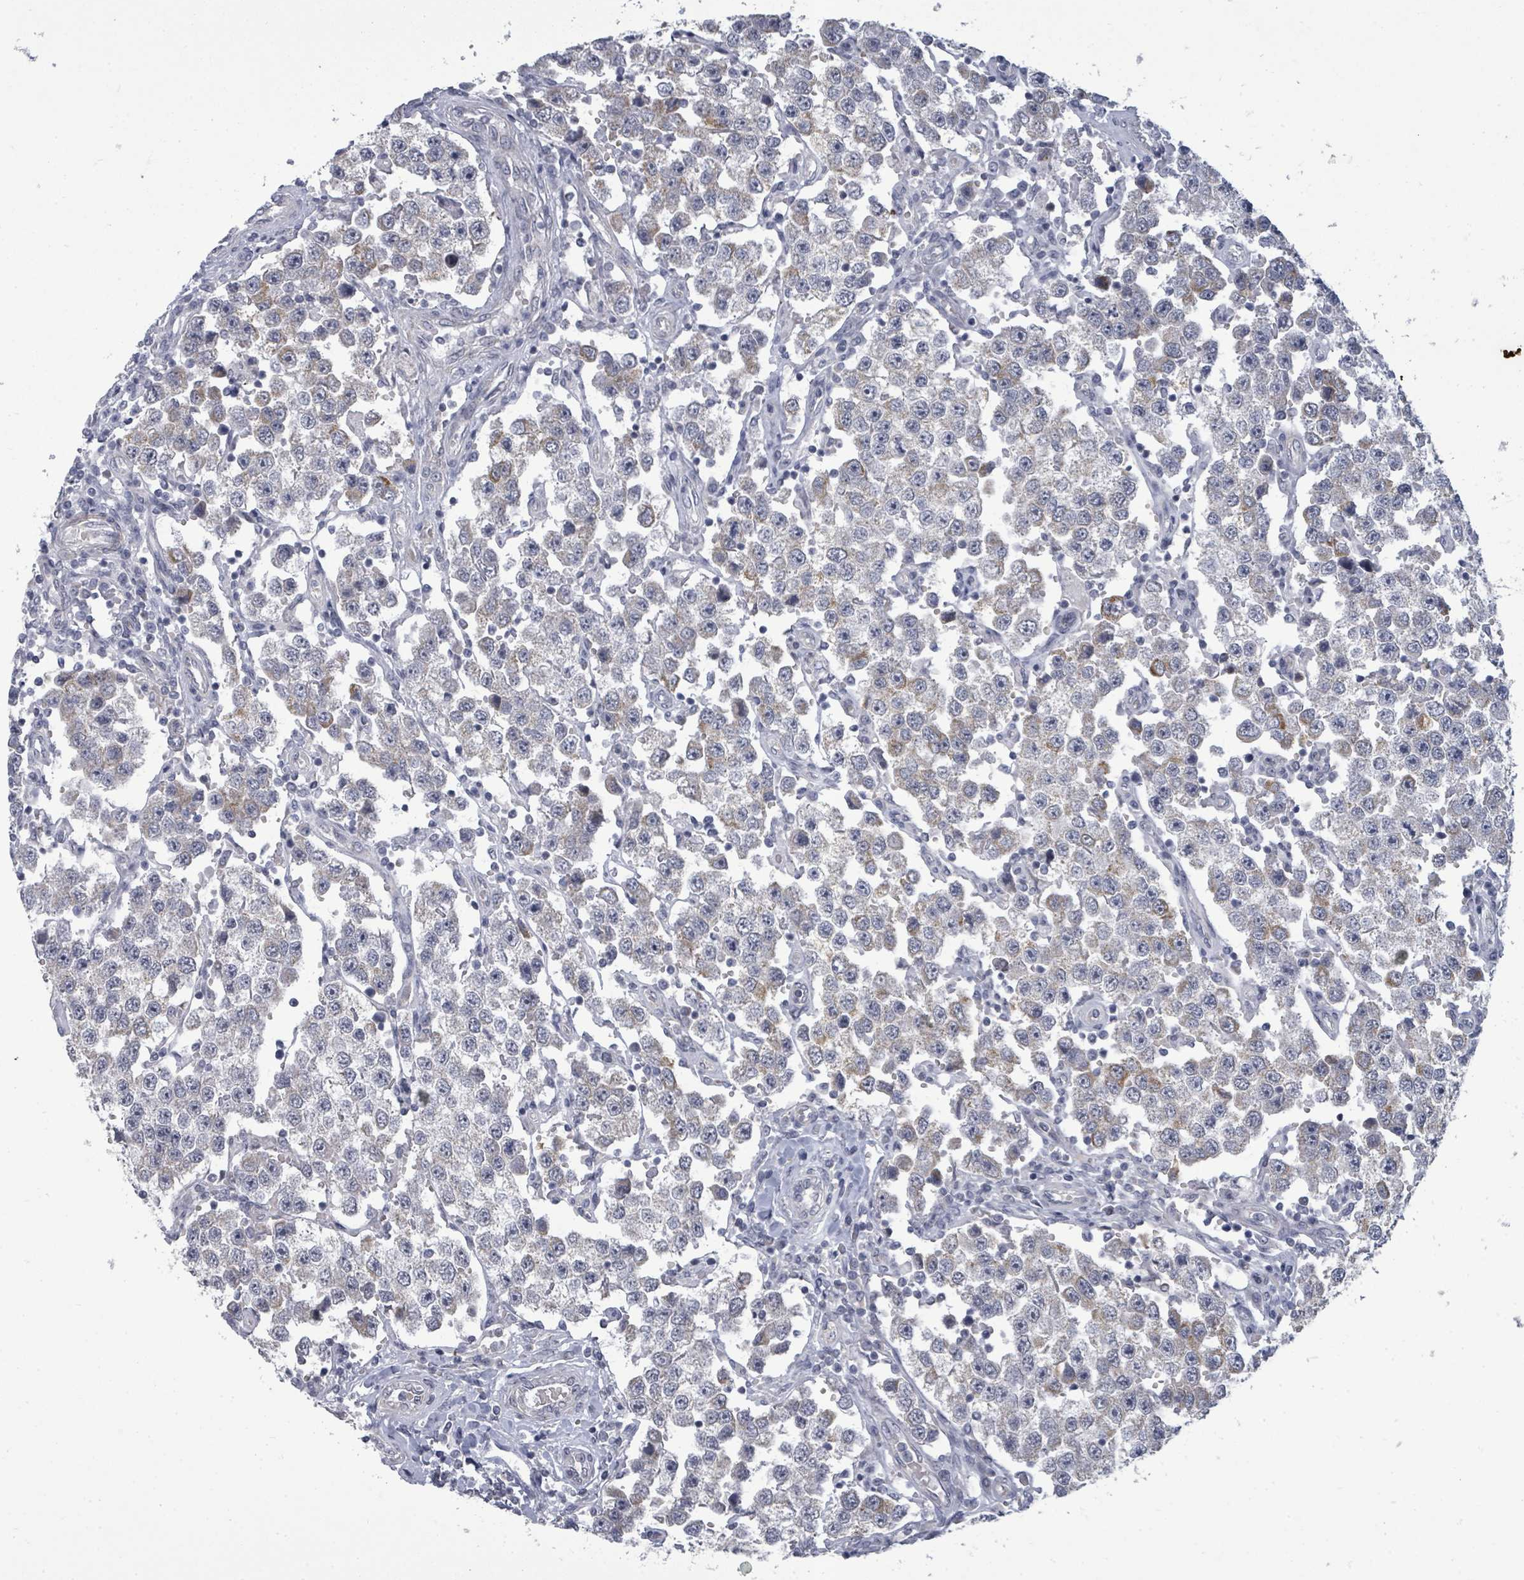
{"staining": {"intensity": "weak", "quantity": "<25%", "location": "cytoplasmic/membranous"}, "tissue": "testis cancer", "cell_type": "Tumor cells", "image_type": "cancer", "snomed": [{"axis": "morphology", "description": "Seminoma, NOS"}, {"axis": "topography", "description": "Testis"}], "caption": "High power microscopy photomicrograph of an IHC photomicrograph of testis cancer (seminoma), revealing no significant expression in tumor cells. The staining was performed using DAB to visualize the protein expression in brown, while the nuclei were stained in blue with hematoxylin (Magnification: 20x).", "gene": "PTPN20", "patient": {"sex": "male", "age": 37}}